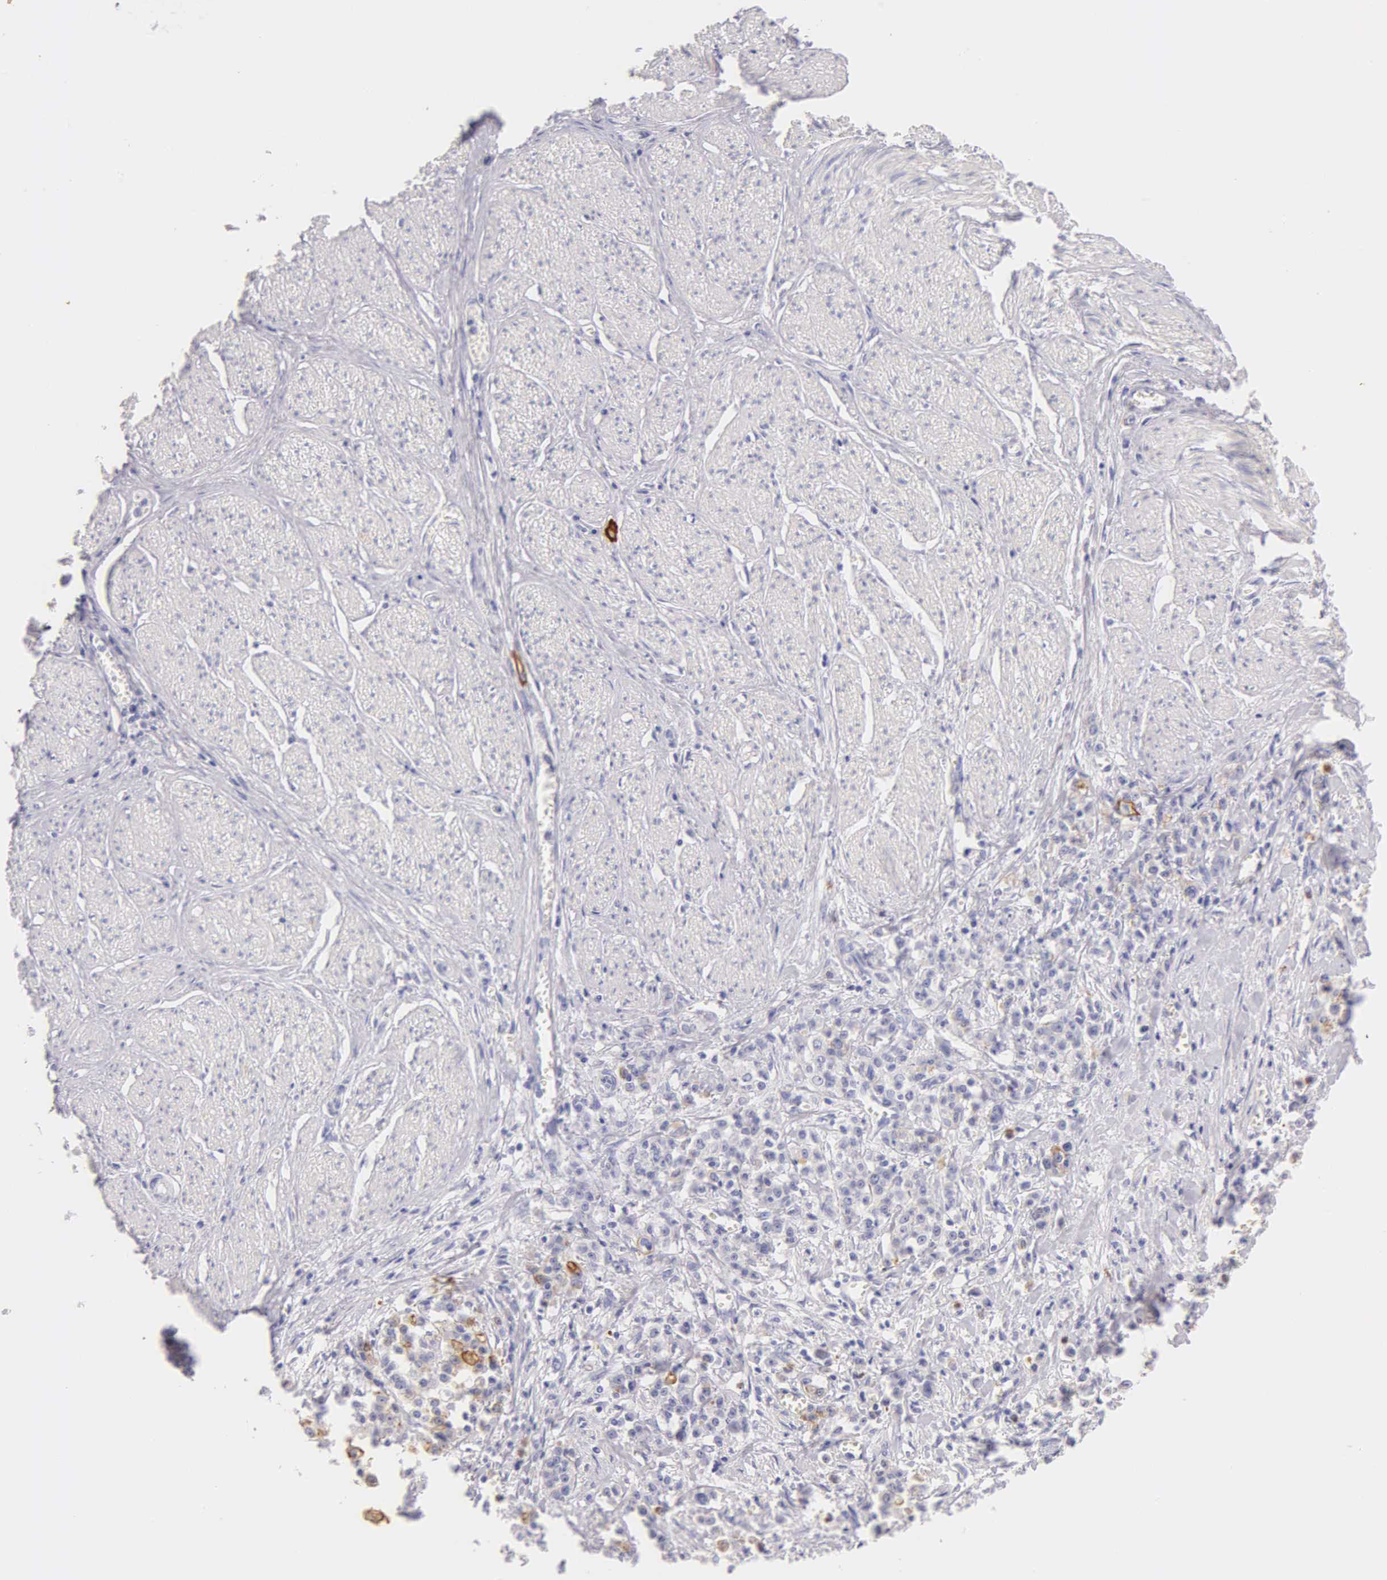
{"staining": {"intensity": "negative", "quantity": "none", "location": "none"}, "tissue": "stomach cancer", "cell_type": "Tumor cells", "image_type": "cancer", "snomed": [{"axis": "morphology", "description": "Adenocarcinoma, NOS"}, {"axis": "topography", "description": "Stomach"}], "caption": "Immunohistochemistry photomicrograph of adenocarcinoma (stomach) stained for a protein (brown), which demonstrates no positivity in tumor cells.", "gene": "KRT17", "patient": {"sex": "male", "age": 72}}